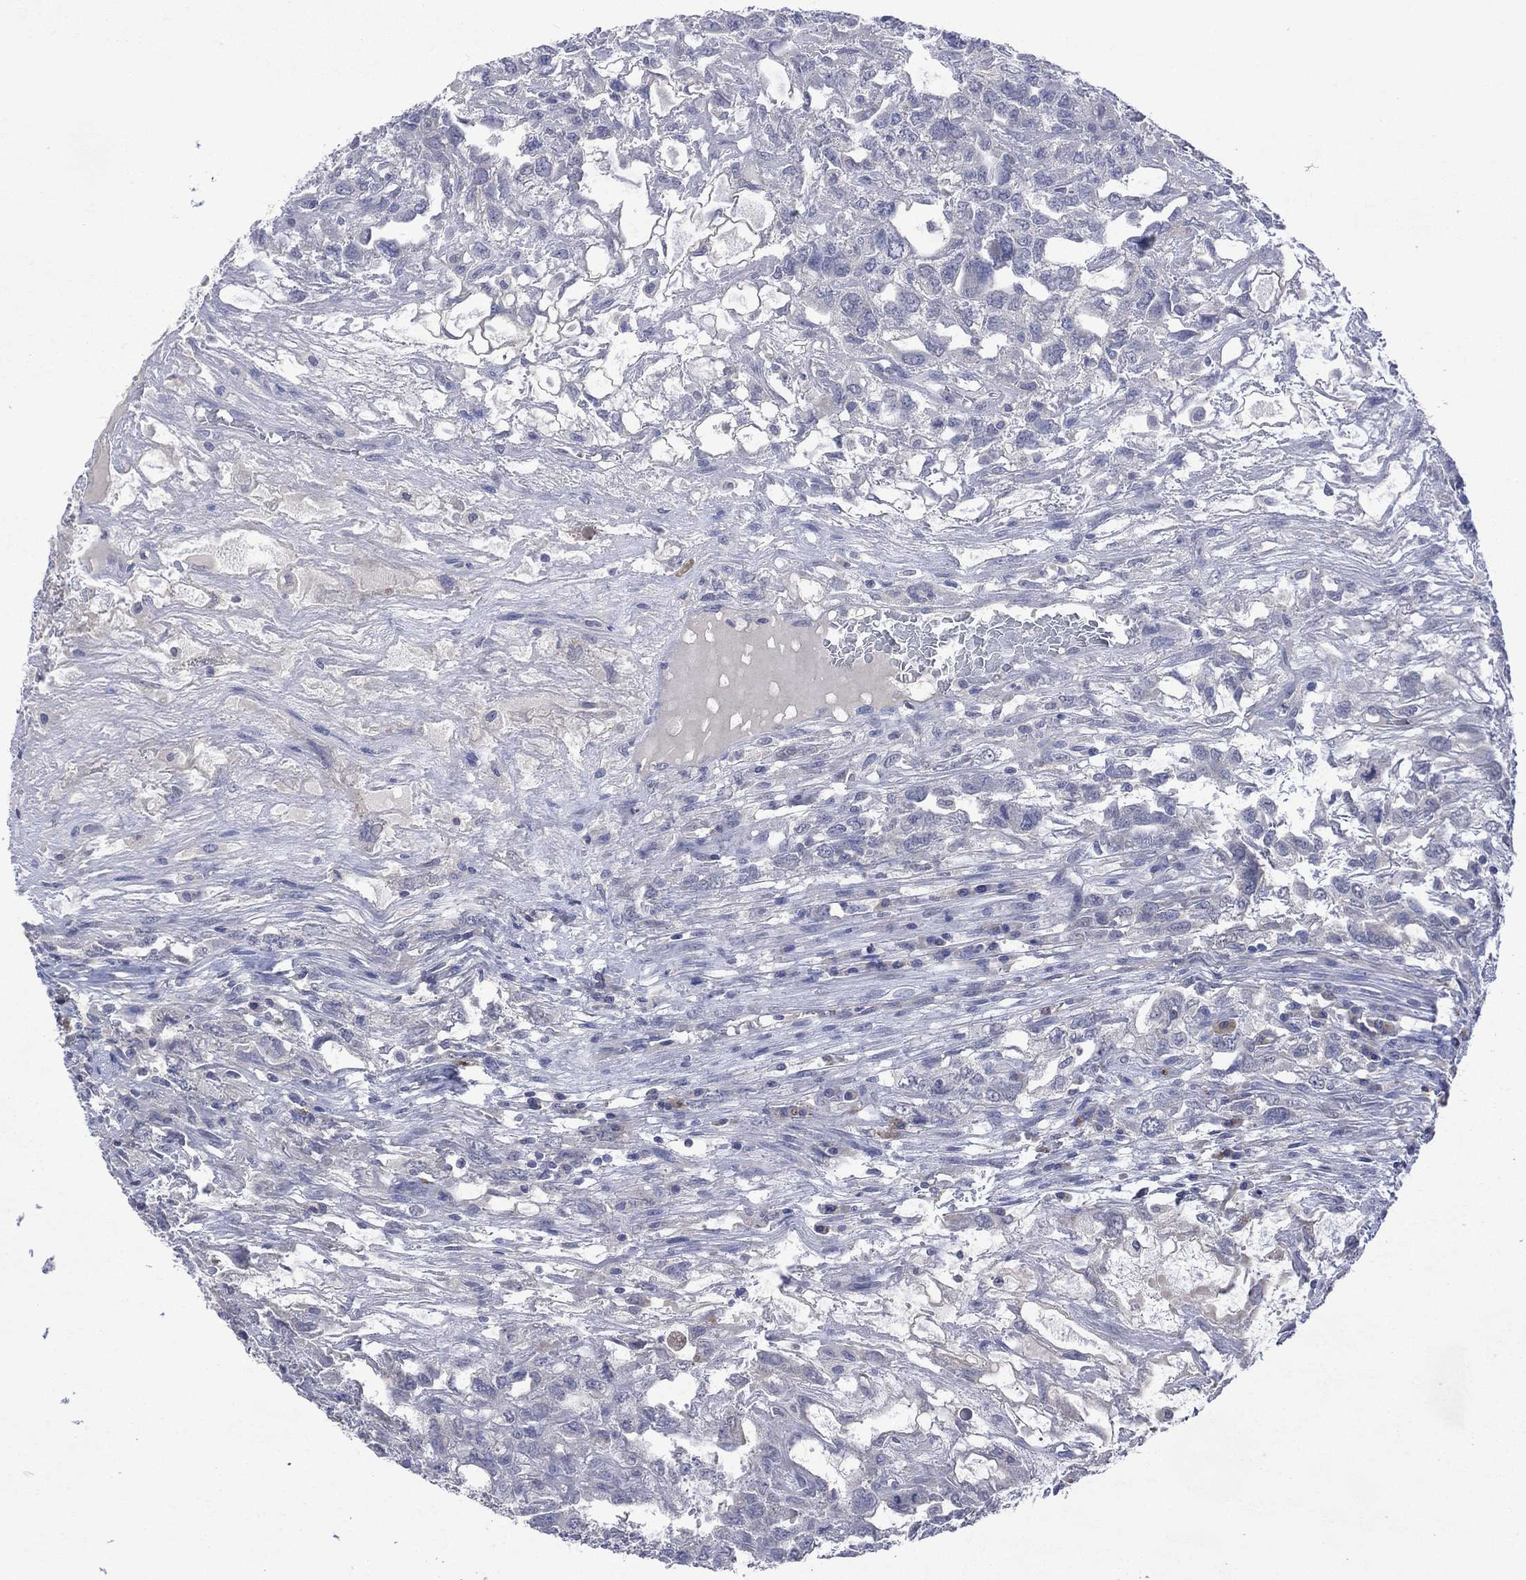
{"staining": {"intensity": "negative", "quantity": "none", "location": "none"}, "tissue": "testis cancer", "cell_type": "Tumor cells", "image_type": "cancer", "snomed": [{"axis": "morphology", "description": "Seminoma, NOS"}, {"axis": "topography", "description": "Testis"}], "caption": "IHC micrograph of human testis seminoma stained for a protein (brown), which exhibits no expression in tumor cells.", "gene": "ASB10", "patient": {"sex": "male", "age": 52}}